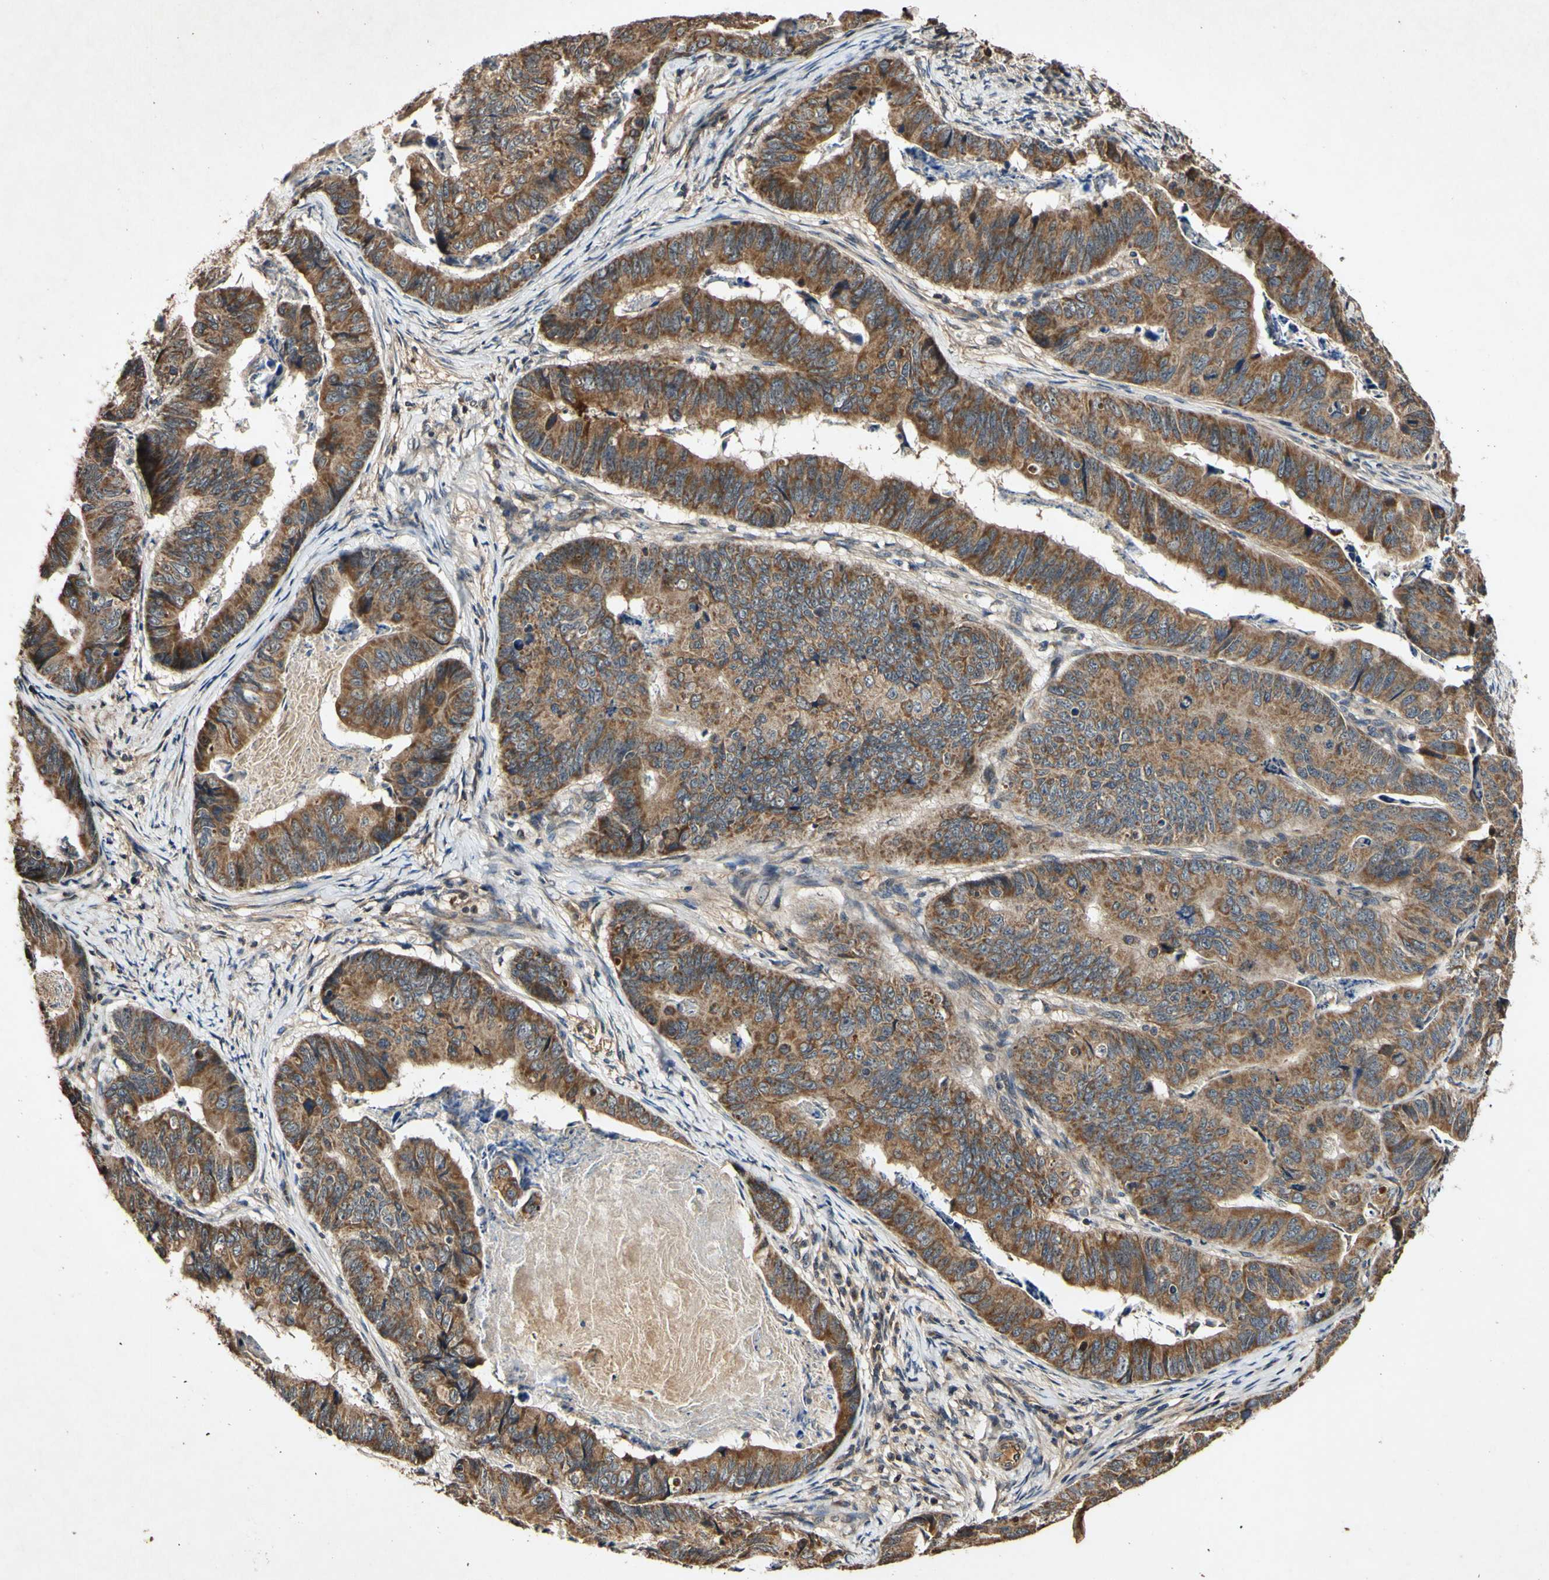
{"staining": {"intensity": "strong", "quantity": ">75%", "location": "cytoplasmic/membranous"}, "tissue": "stomach cancer", "cell_type": "Tumor cells", "image_type": "cancer", "snomed": [{"axis": "morphology", "description": "Adenocarcinoma, NOS"}, {"axis": "topography", "description": "Stomach, lower"}], "caption": "Human stomach cancer (adenocarcinoma) stained with a brown dye shows strong cytoplasmic/membranous positive positivity in about >75% of tumor cells.", "gene": "PLAT", "patient": {"sex": "male", "age": 77}}